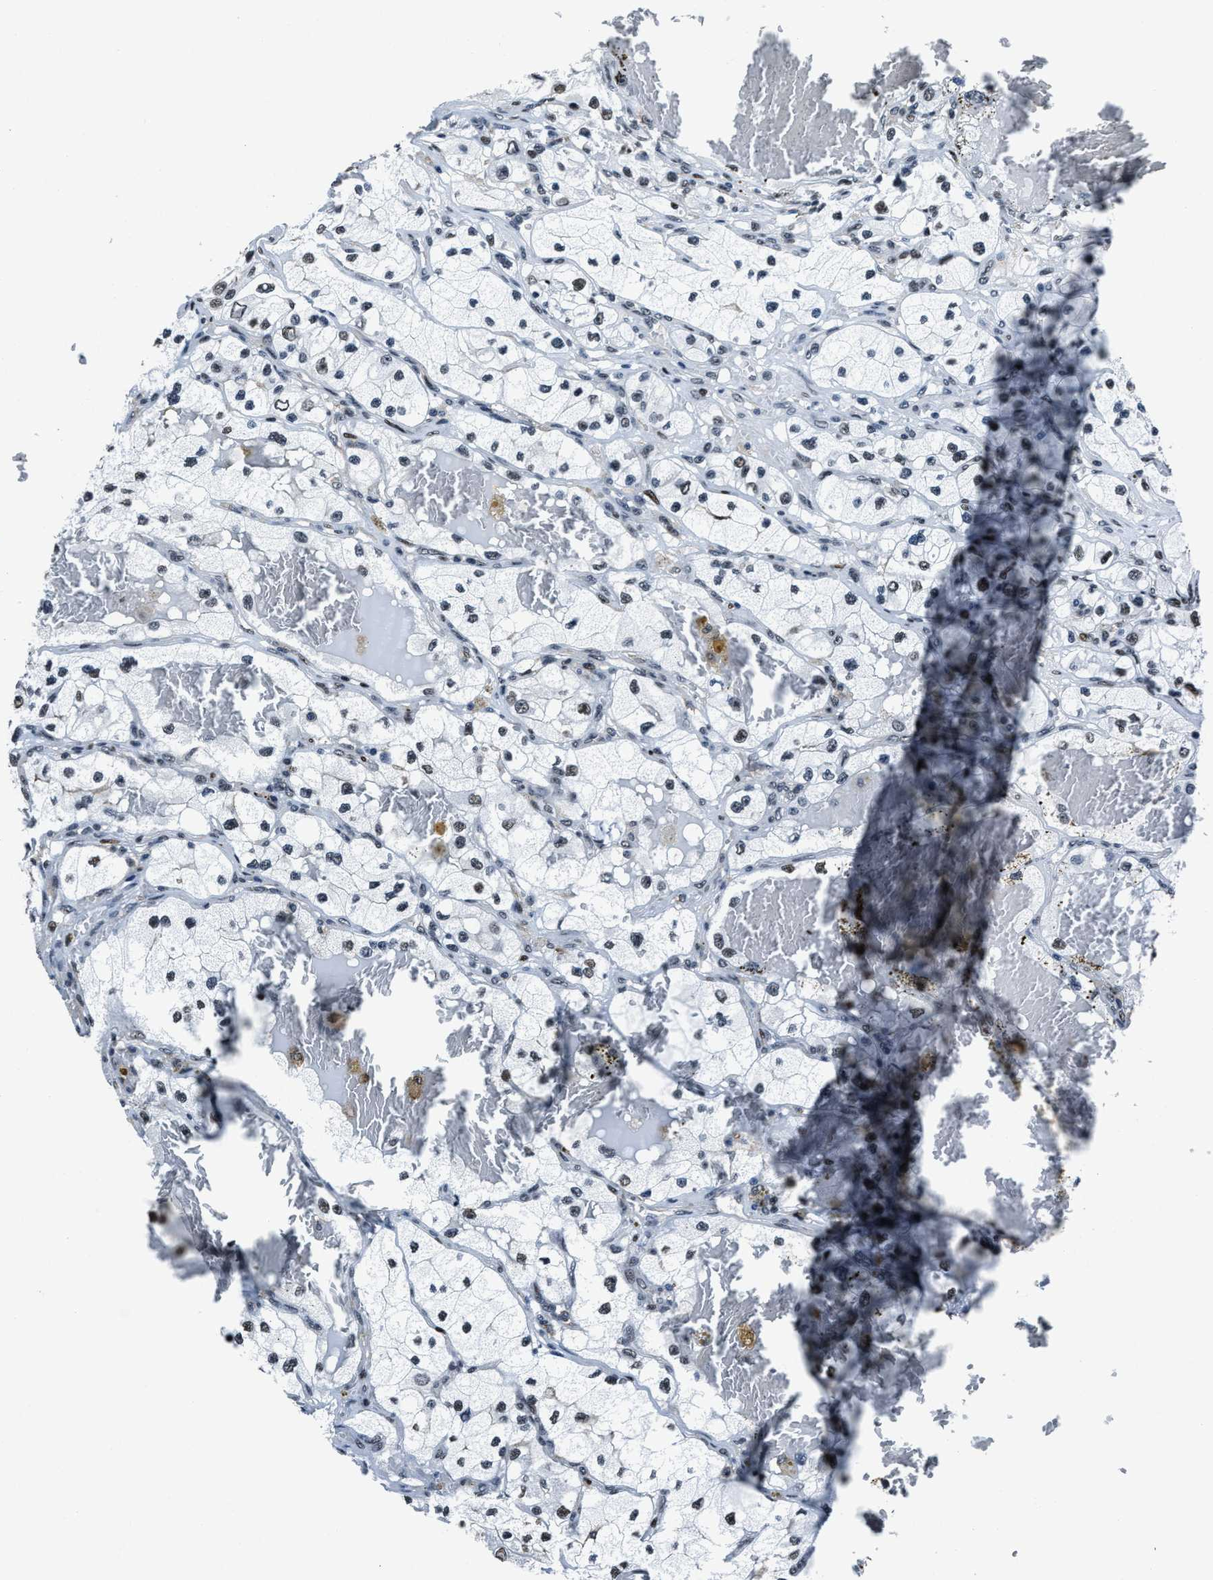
{"staining": {"intensity": "weak", "quantity": ">75%", "location": "nuclear"}, "tissue": "renal cancer", "cell_type": "Tumor cells", "image_type": "cancer", "snomed": [{"axis": "morphology", "description": "Adenocarcinoma, NOS"}, {"axis": "topography", "description": "Kidney"}], "caption": "Weak nuclear staining is identified in about >75% of tumor cells in renal cancer (adenocarcinoma).", "gene": "PPIE", "patient": {"sex": "female", "age": 57}}